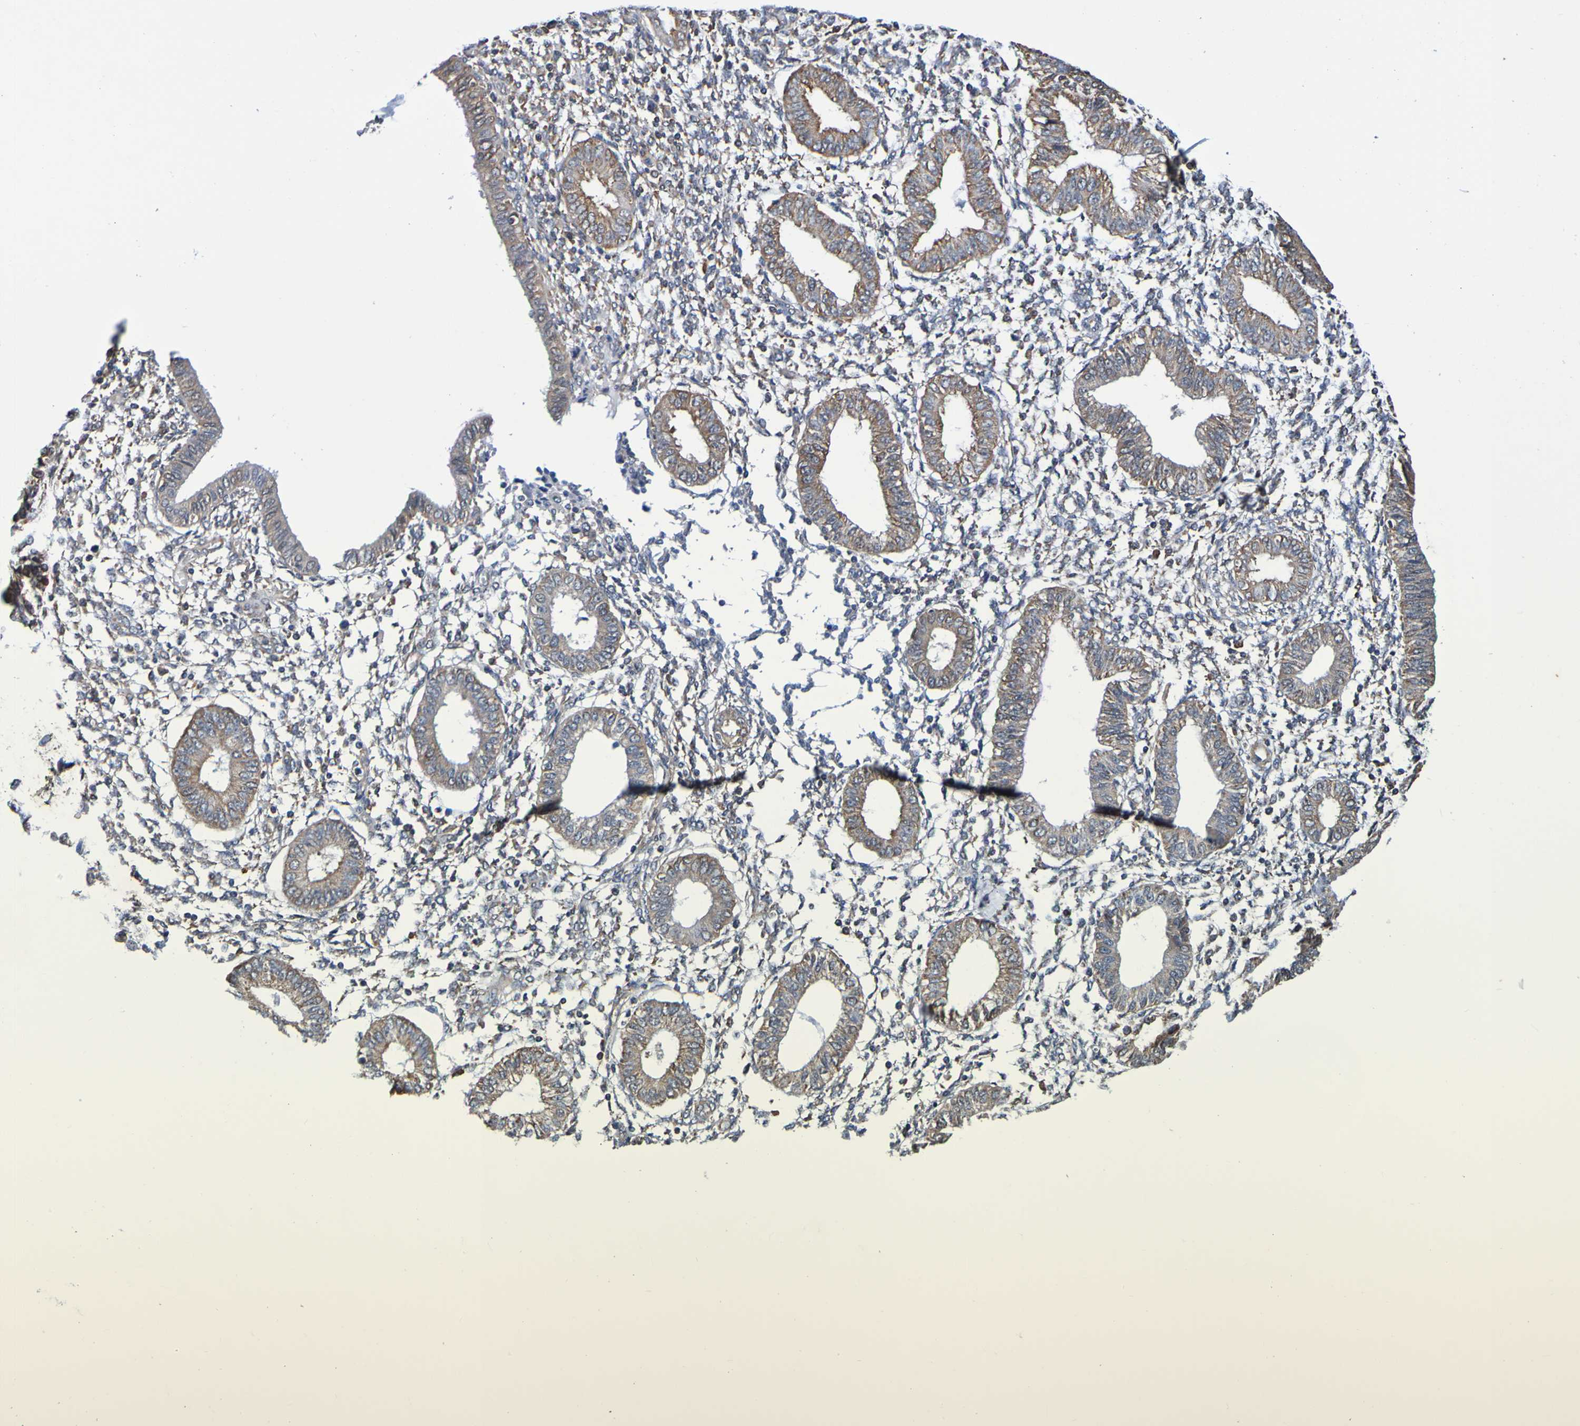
{"staining": {"intensity": "negative", "quantity": "none", "location": "none"}, "tissue": "endometrium", "cell_type": "Cells in endometrial stroma", "image_type": "normal", "snomed": [{"axis": "morphology", "description": "Normal tissue, NOS"}, {"axis": "topography", "description": "Endometrium"}], "caption": "High magnification brightfield microscopy of unremarkable endometrium stained with DAB (3,3'-diaminobenzidine) (brown) and counterstained with hematoxylin (blue): cells in endometrial stroma show no significant positivity.", "gene": "AXIN1", "patient": {"sex": "female", "age": 50}}